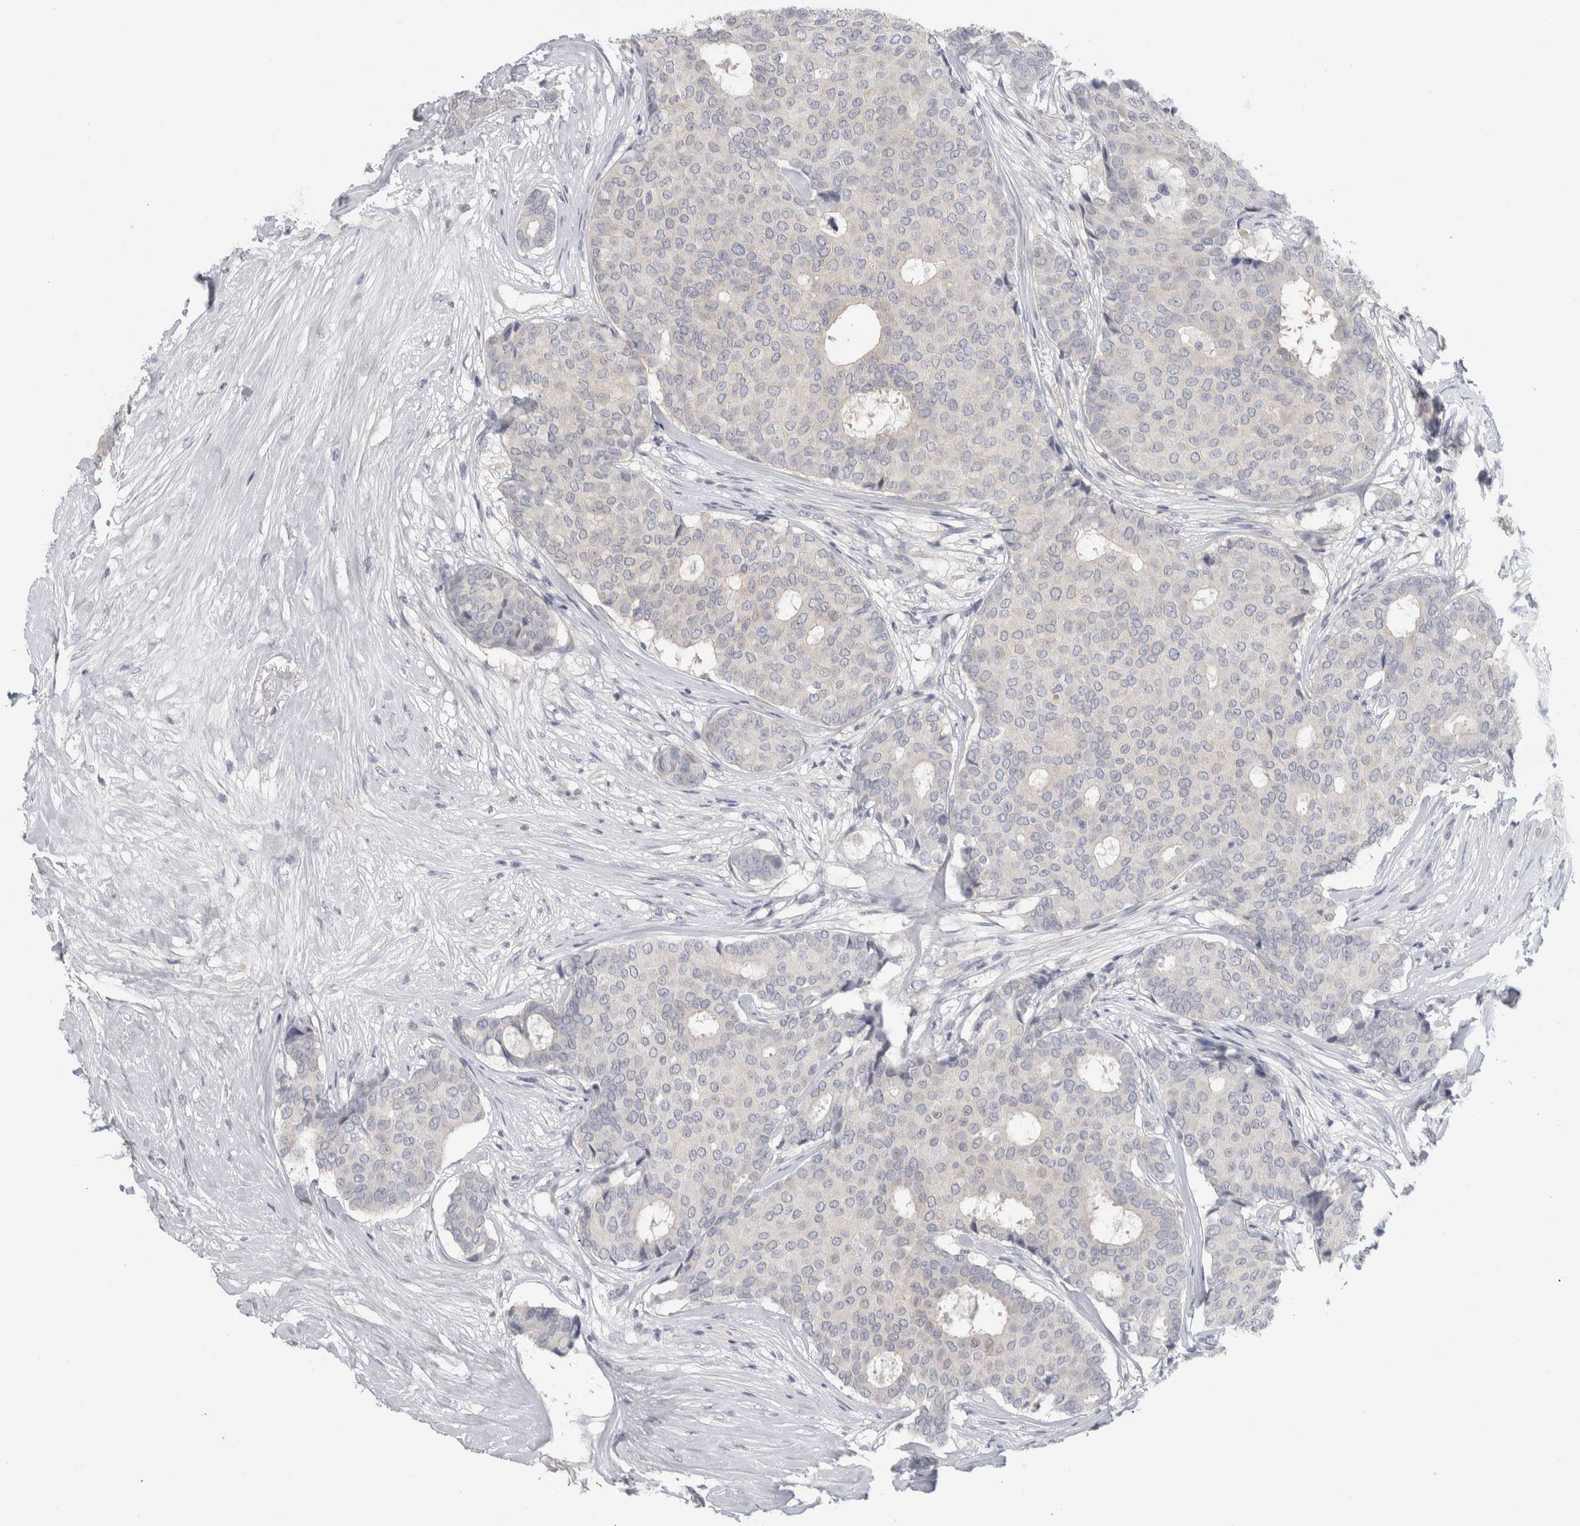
{"staining": {"intensity": "negative", "quantity": "none", "location": "none"}, "tissue": "breast cancer", "cell_type": "Tumor cells", "image_type": "cancer", "snomed": [{"axis": "morphology", "description": "Duct carcinoma"}, {"axis": "topography", "description": "Breast"}], "caption": "The immunohistochemistry (IHC) micrograph has no significant expression in tumor cells of intraductal carcinoma (breast) tissue. (Immunohistochemistry (ihc), brightfield microscopy, high magnification).", "gene": "DCXR", "patient": {"sex": "female", "age": 75}}